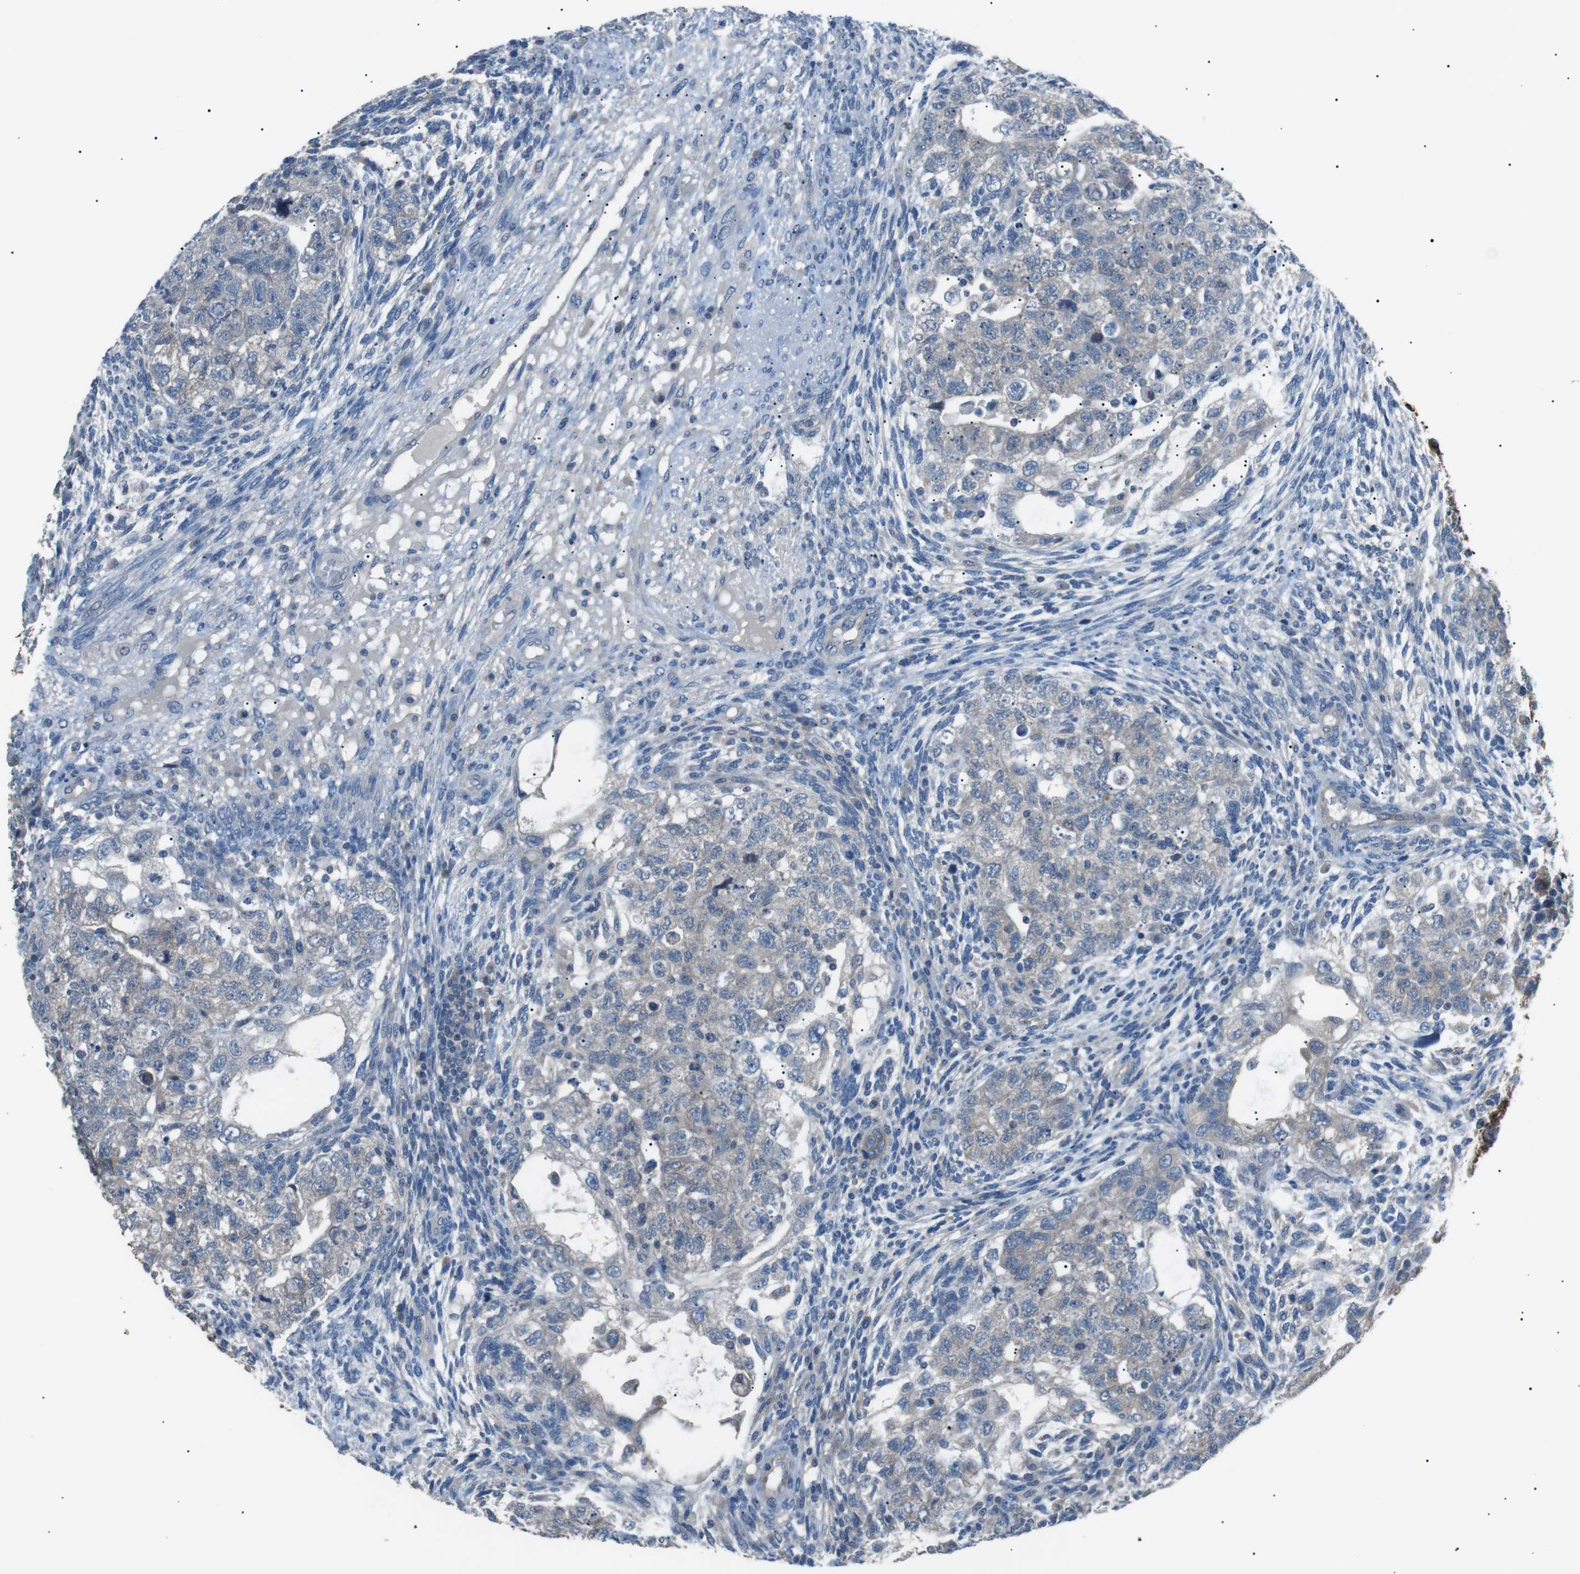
{"staining": {"intensity": "weak", "quantity": "<25%", "location": "cytoplasmic/membranous"}, "tissue": "testis cancer", "cell_type": "Tumor cells", "image_type": "cancer", "snomed": [{"axis": "morphology", "description": "Normal tissue, NOS"}, {"axis": "morphology", "description": "Carcinoma, Embryonal, NOS"}, {"axis": "topography", "description": "Testis"}], "caption": "Immunohistochemistry (IHC) photomicrograph of neoplastic tissue: testis embryonal carcinoma stained with DAB reveals no significant protein staining in tumor cells.", "gene": "CDH26", "patient": {"sex": "male", "age": 36}}